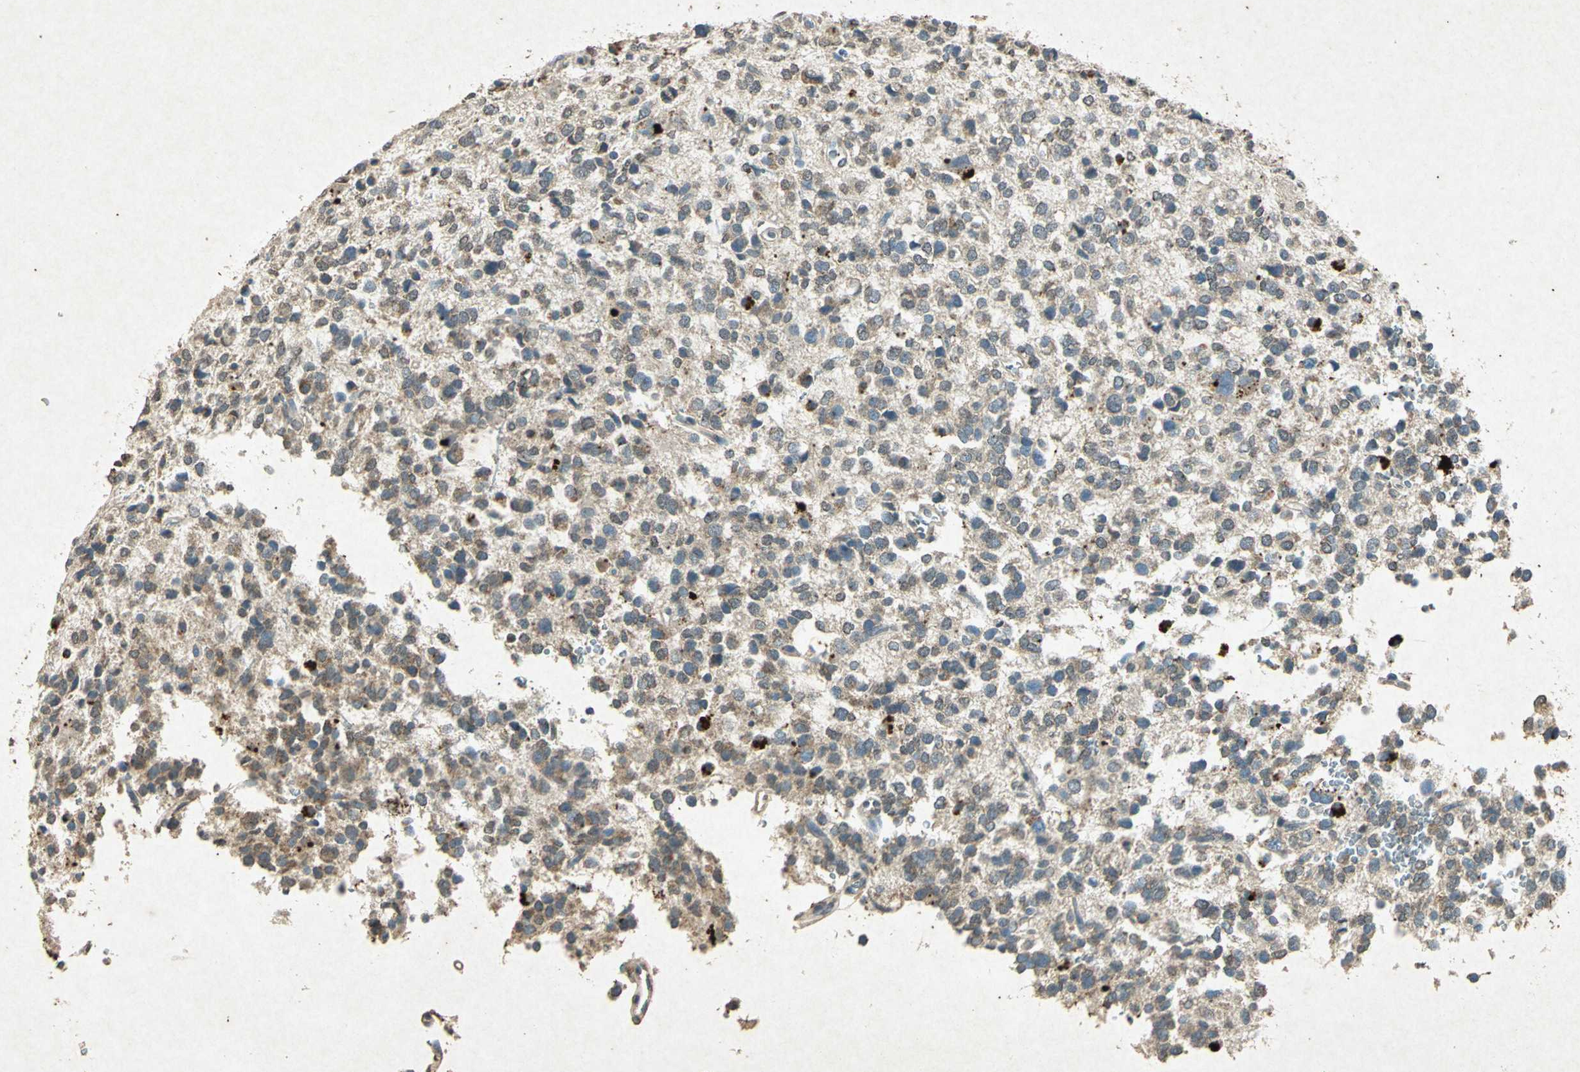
{"staining": {"intensity": "strong", "quantity": "<25%", "location": "cytoplasmic/membranous"}, "tissue": "glioma", "cell_type": "Tumor cells", "image_type": "cancer", "snomed": [{"axis": "morphology", "description": "Glioma, malignant, High grade"}, {"axis": "topography", "description": "Brain"}], "caption": "Immunohistochemistry (IHC) of glioma displays medium levels of strong cytoplasmic/membranous expression in approximately <25% of tumor cells. Immunohistochemistry stains the protein in brown and the nuclei are stained blue.", "gene": "PSEN1", "patient": {"sex": "male", "age": 47}}